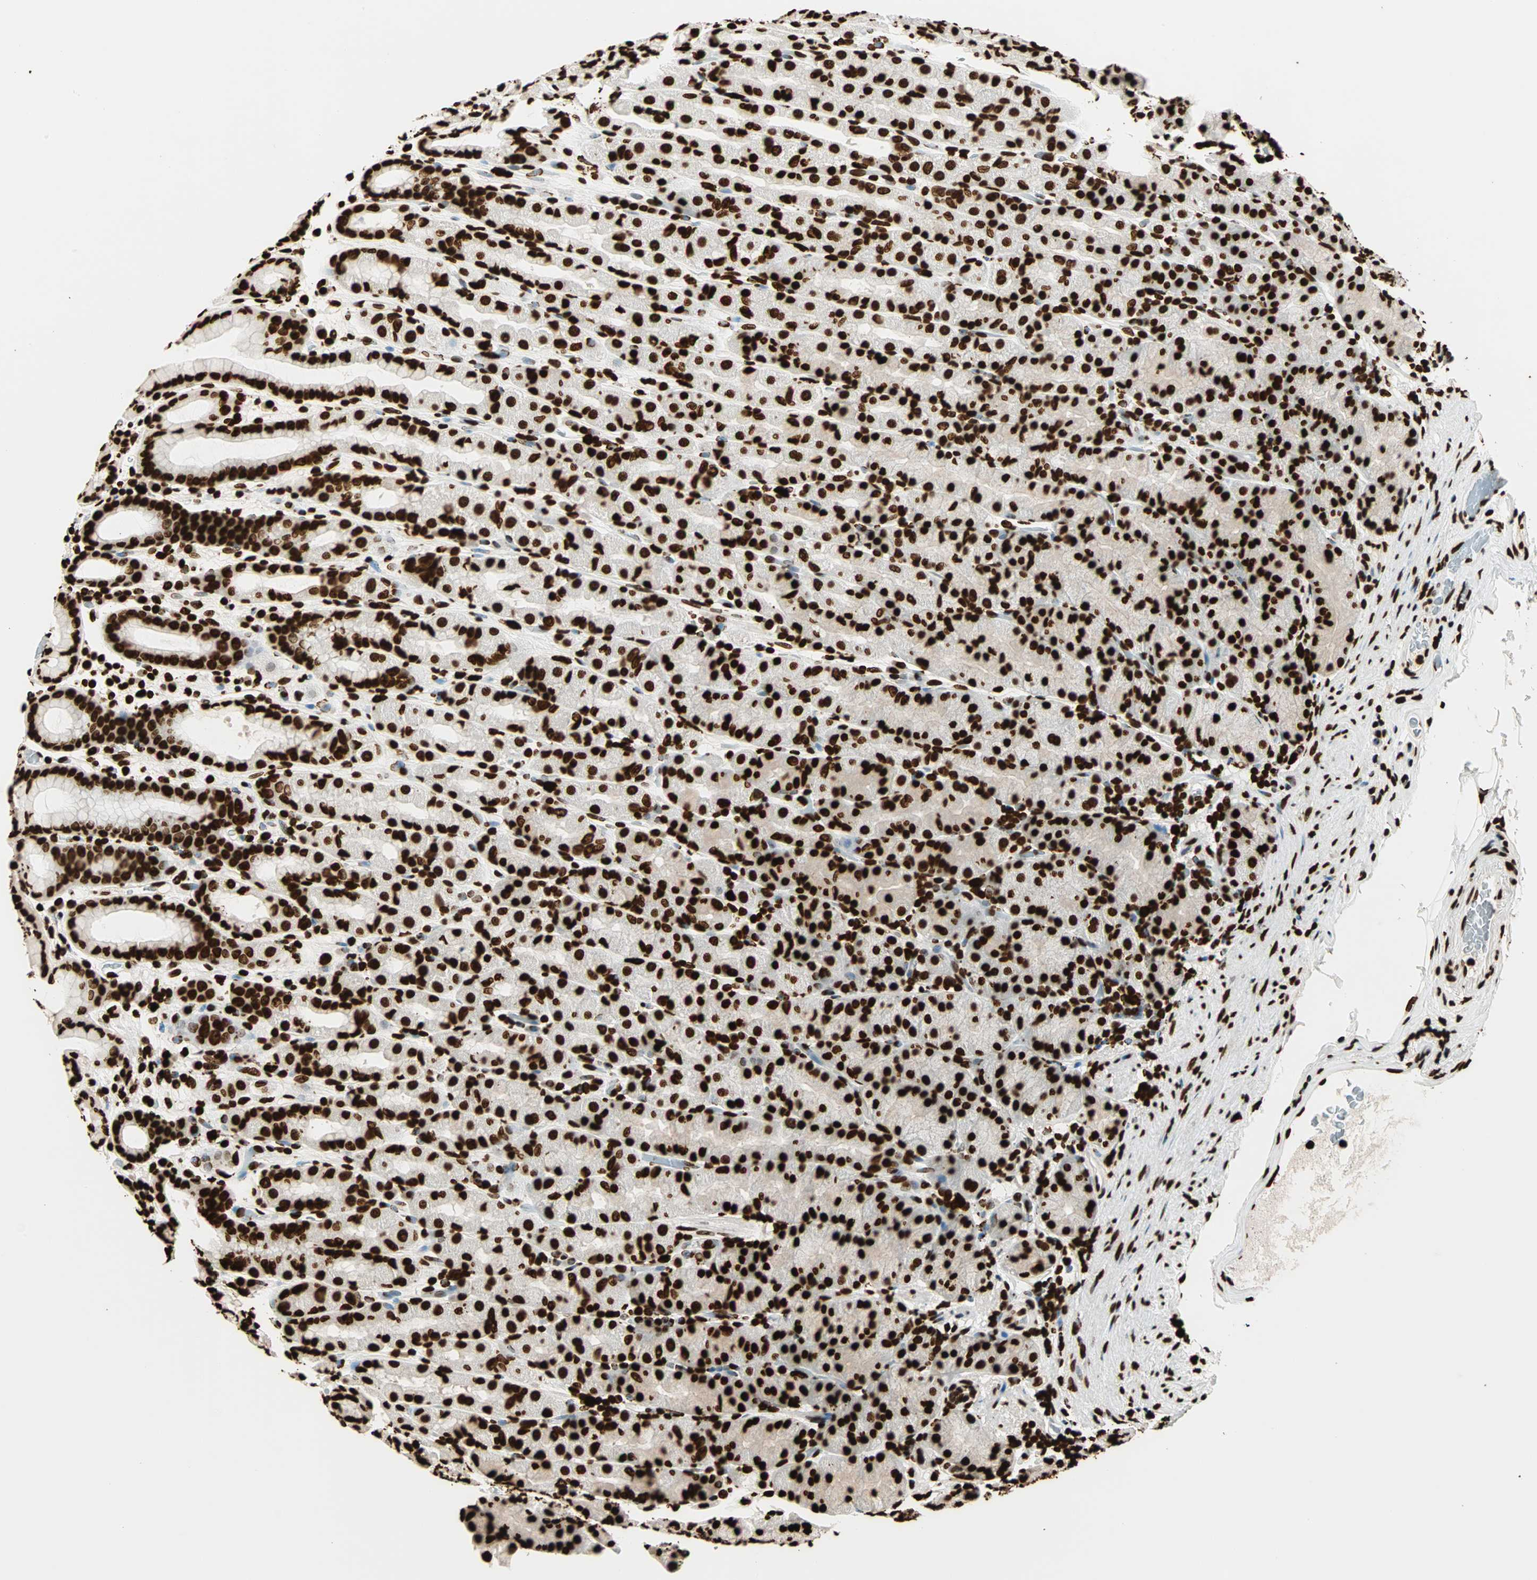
{"staining": {"intensity": "strong", "quantity": ">75%", "location": "nuclear"}, "tissue": "stomach", "cell_type": "Glandular cells", "image_type": "normal", "snomed": [{"axis": "morphology", "description": "Normal tissue, NOS"}, {"axis": "topography", "description": "Stomach, upper"}], "caption": "Stomach stained with immunohistochemistry reveals strong nuclear expression in about >75% of glandular cells.", "gene": "GLI2", "patient": {"sex": "male", "age": 68}}